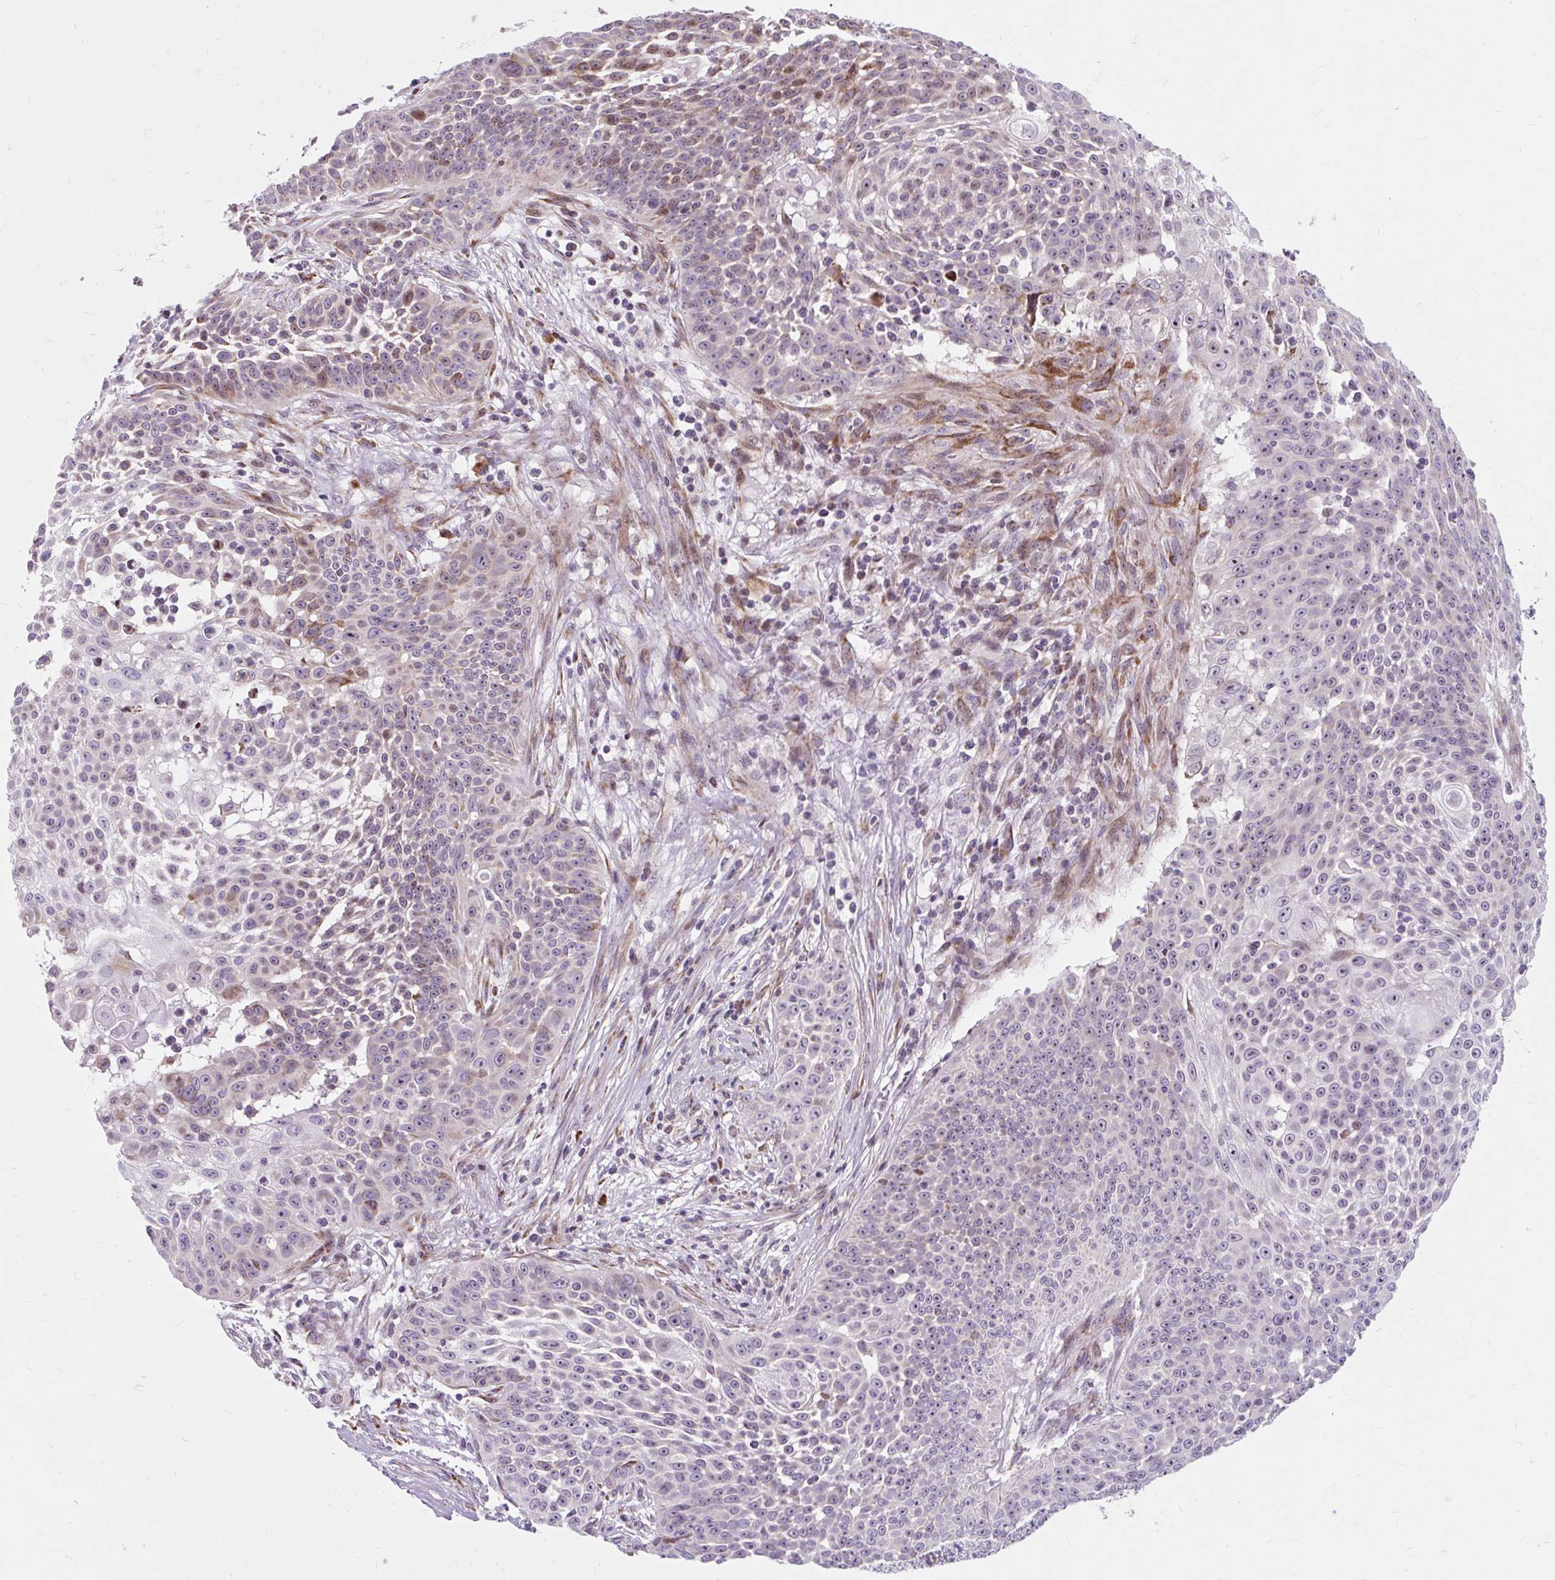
{"staining": {"intensity": "moderate", "quantity": "<25%", "location": "cytoplasmic/membranous"}, "tissue": "skin cancer", "cell_type": "Tumor cells", "image_type": "cancer", "snomed": [{"axis": "morphology", "description": "Squamous cell carcinoma, NOS"}, {"axis": "topography", "description": "Skin"}], "caption": "Protein staining of skin cancer (squamous cell carcinoma) tissue displays moderate cytoplasmic/membranous staining in approximately <25% of tumor cells.", "gene": "CISD3", "patient": {"sex": "male", "age": 24}}